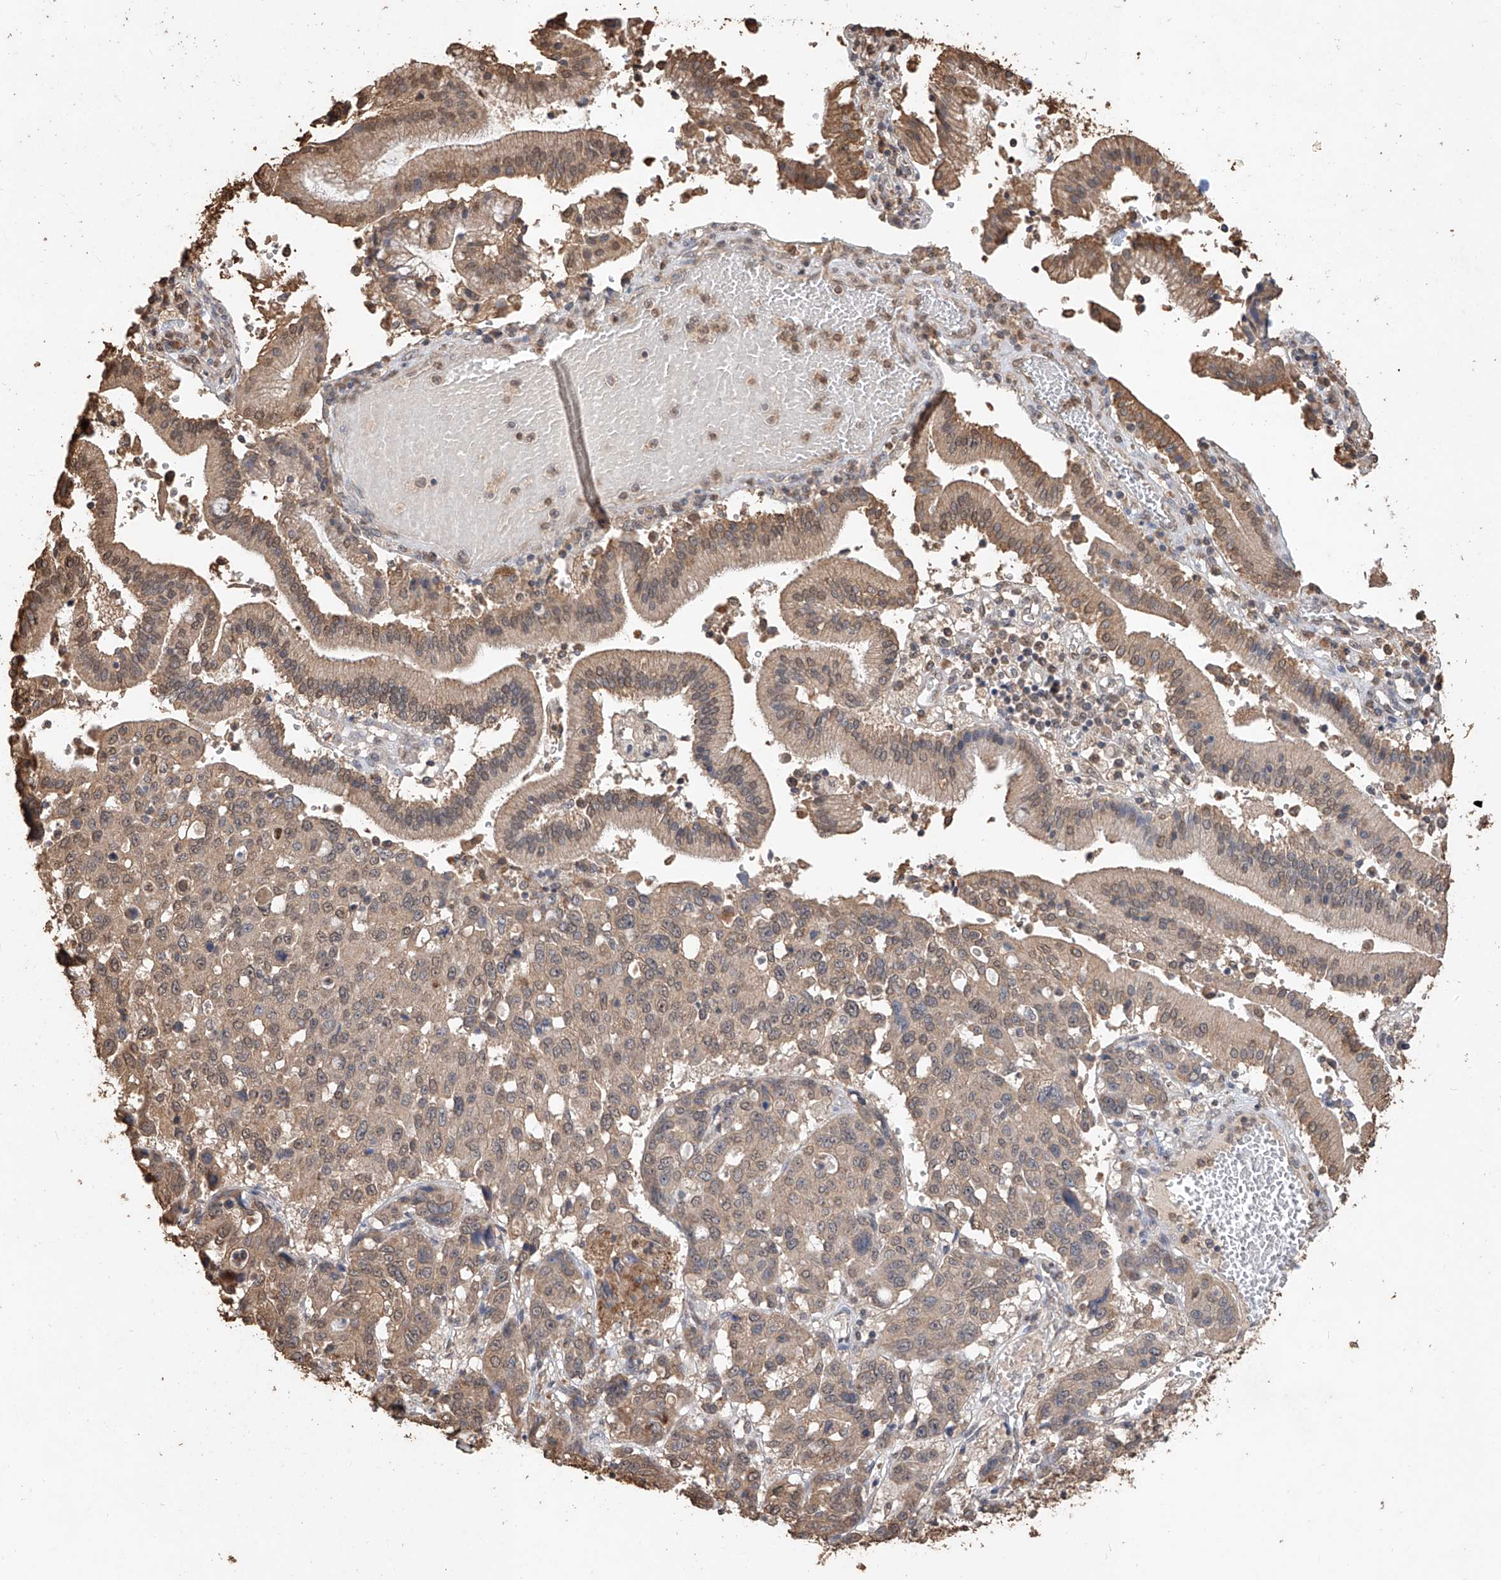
{"staining": {"intensity": "moderate", "quantity": ">75%", "location": "cytoplasmic/membranous,nuclear"}, "tissue": "pancreatic cancer", "cell_type": "Tumor cells", "image_type": "cancer", "snomed": [{"axis": "morphology", "description": "Adenocarcinoma, NOS"}, {"axis": "topography", "description": "Pancreas"}], "caption": "High-magnification brightfield microscopy of pancreatic adenocarcinoma stained with DAB (3,3'-diaminobenzidine) (brown) and counterstained with hematoxylin (blue). tumor cells exhibit moderate cytoplasmic/membranous and nuclear staining is appreciated in approximately>75% of cells.", "gene": "ELOVL1", "patient": {"sex": "male", "age": 46}}